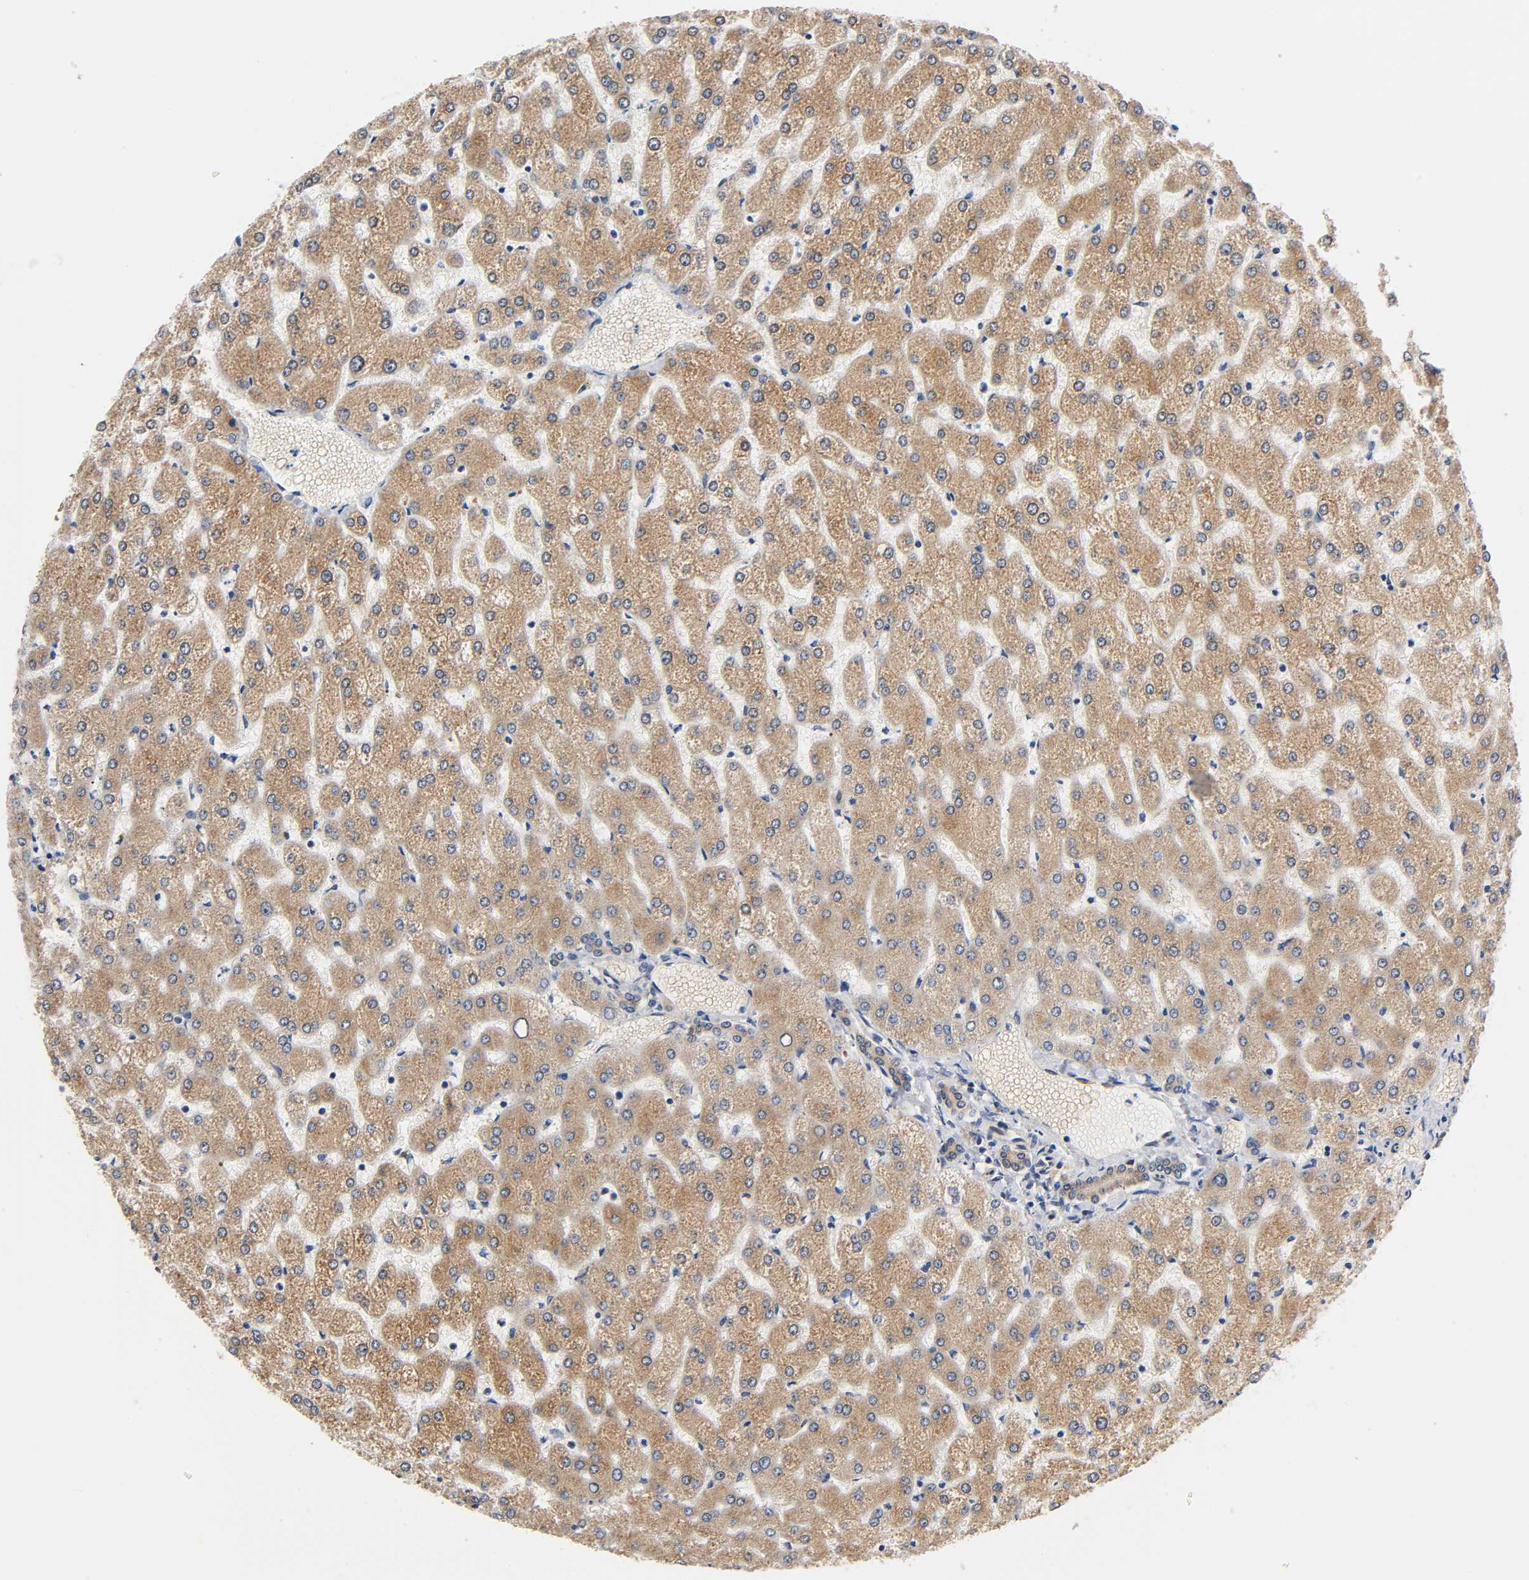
{"staining": {"intensity": "weak", "quantity": ">75%", "location": "cytoplasmic/membranous"}, "tissue": "liver", "cell_type": "Cholangiocytes", "image_type": "normal", "snomed": [{"axis": "morphology", "description": "Normal tissue, NOS"}, {"axis": "topography", "description": "Liver"}], "caption": "The micrograph shows immunohistochemical staining of unremarkable liver. There is weak cytoplasmic/membranous positivity is seen in approximately >75% of cholangiocytes.", "gene": "ASB6", "patient": {"sex": "female", "age": 32}}